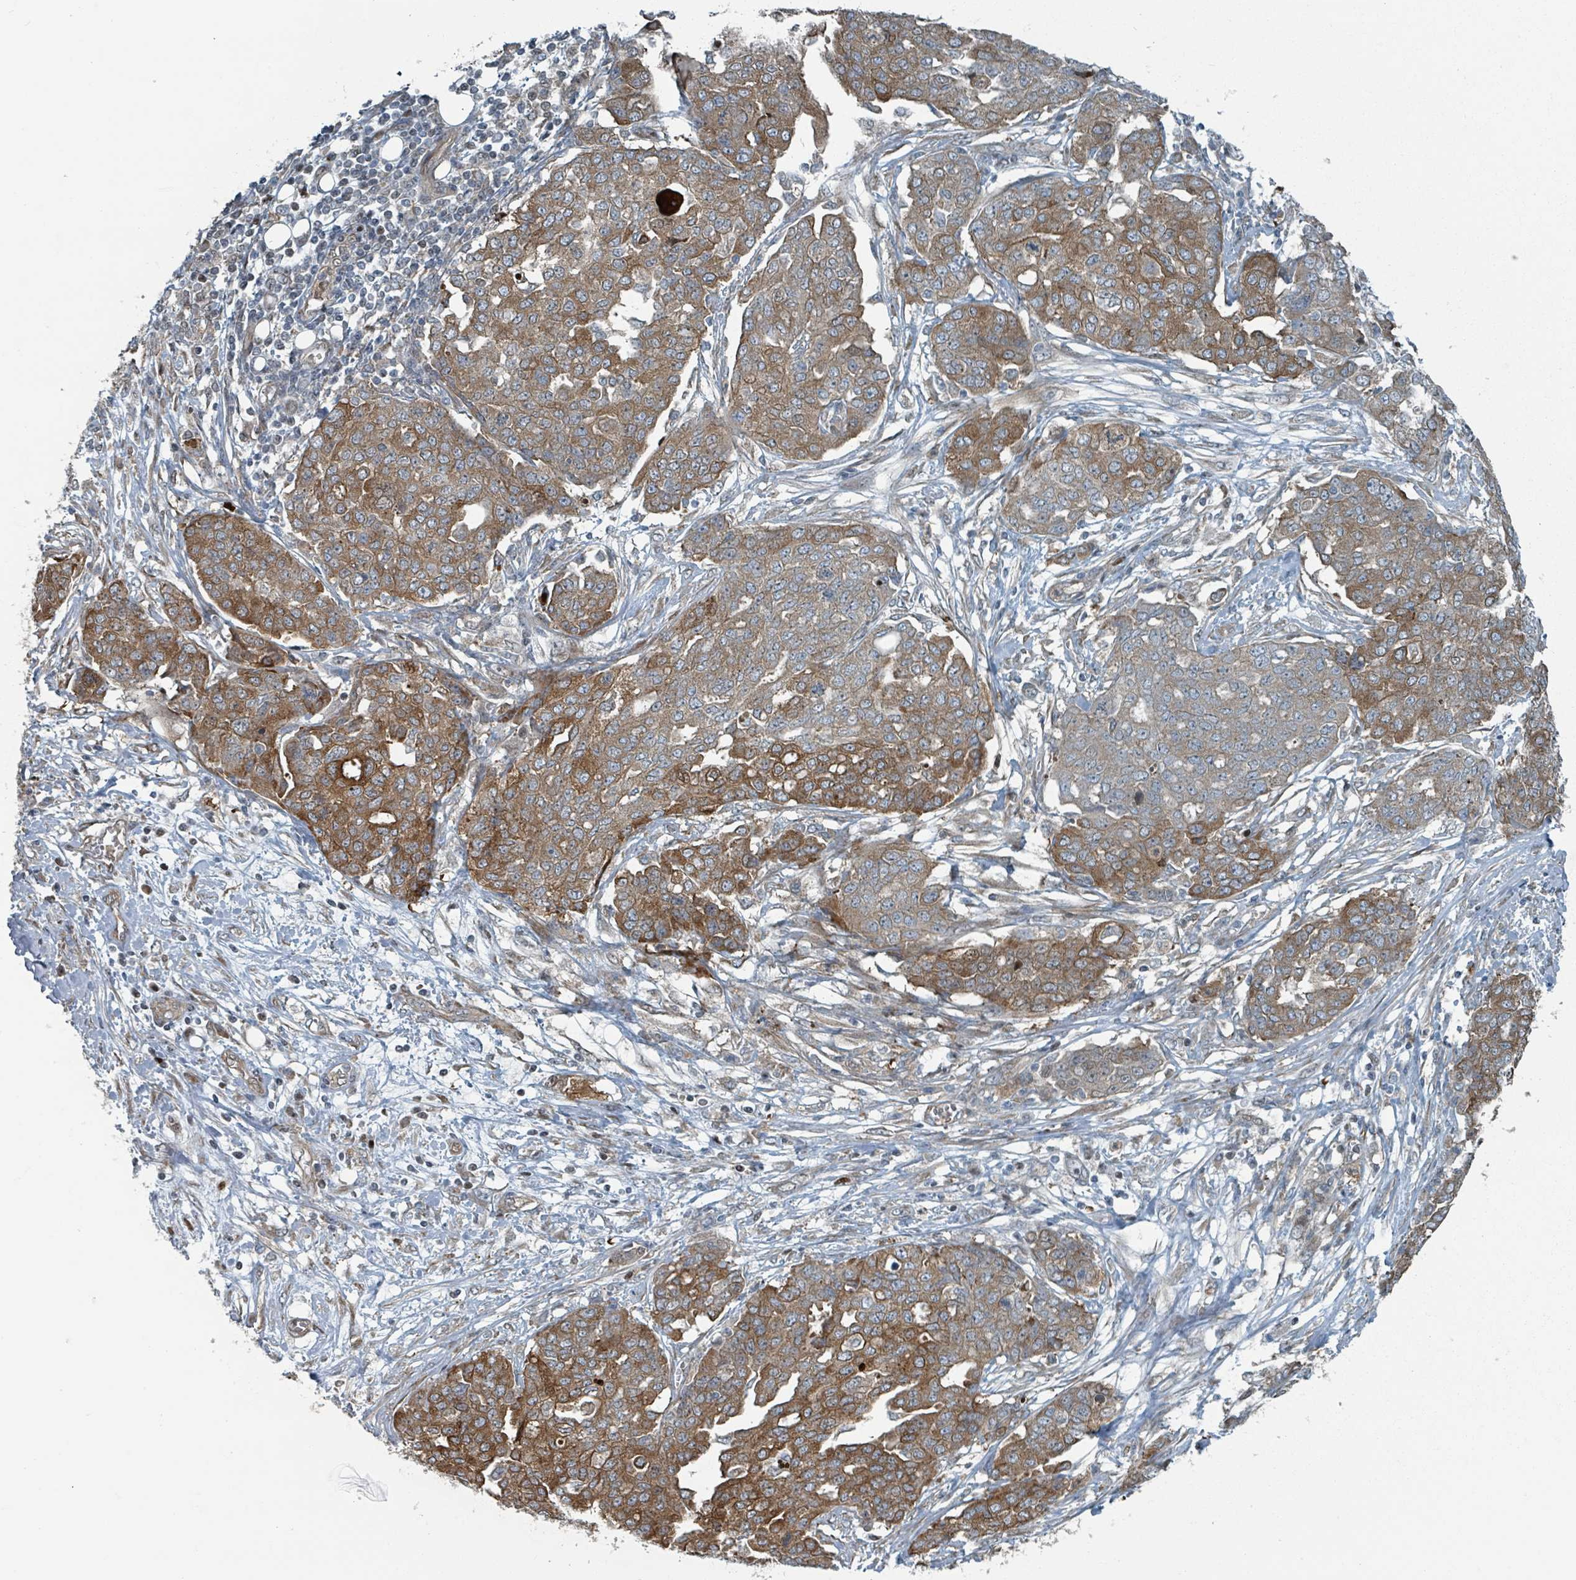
{"staining": {"intensity": "moderate", "quantity": ">75%", "location": "cytoplasmic/membranous"}, "tissue": "ovarian cancer", "cell_type": "Tumor cells", "image_type": "cancer", "snomed": [{"axis": "morphology", "description": "Cystadenocarcinoma, serous, NOS"}, {"axis": "topography", "description": "Soft tissue"}, {"axis": "topography", "description": "Ovary"}], "caption": "IHC (DAB (3,3'-diaminobenzidine)) staining of ovarian cancer (serous cystadenocarcinoma) demonstrates moderate cytoplasmic/membranous protein staining in about >75% of tumor cells.", "gene": "RHPN2", "patient": {"sex": "female", "age": 57}}